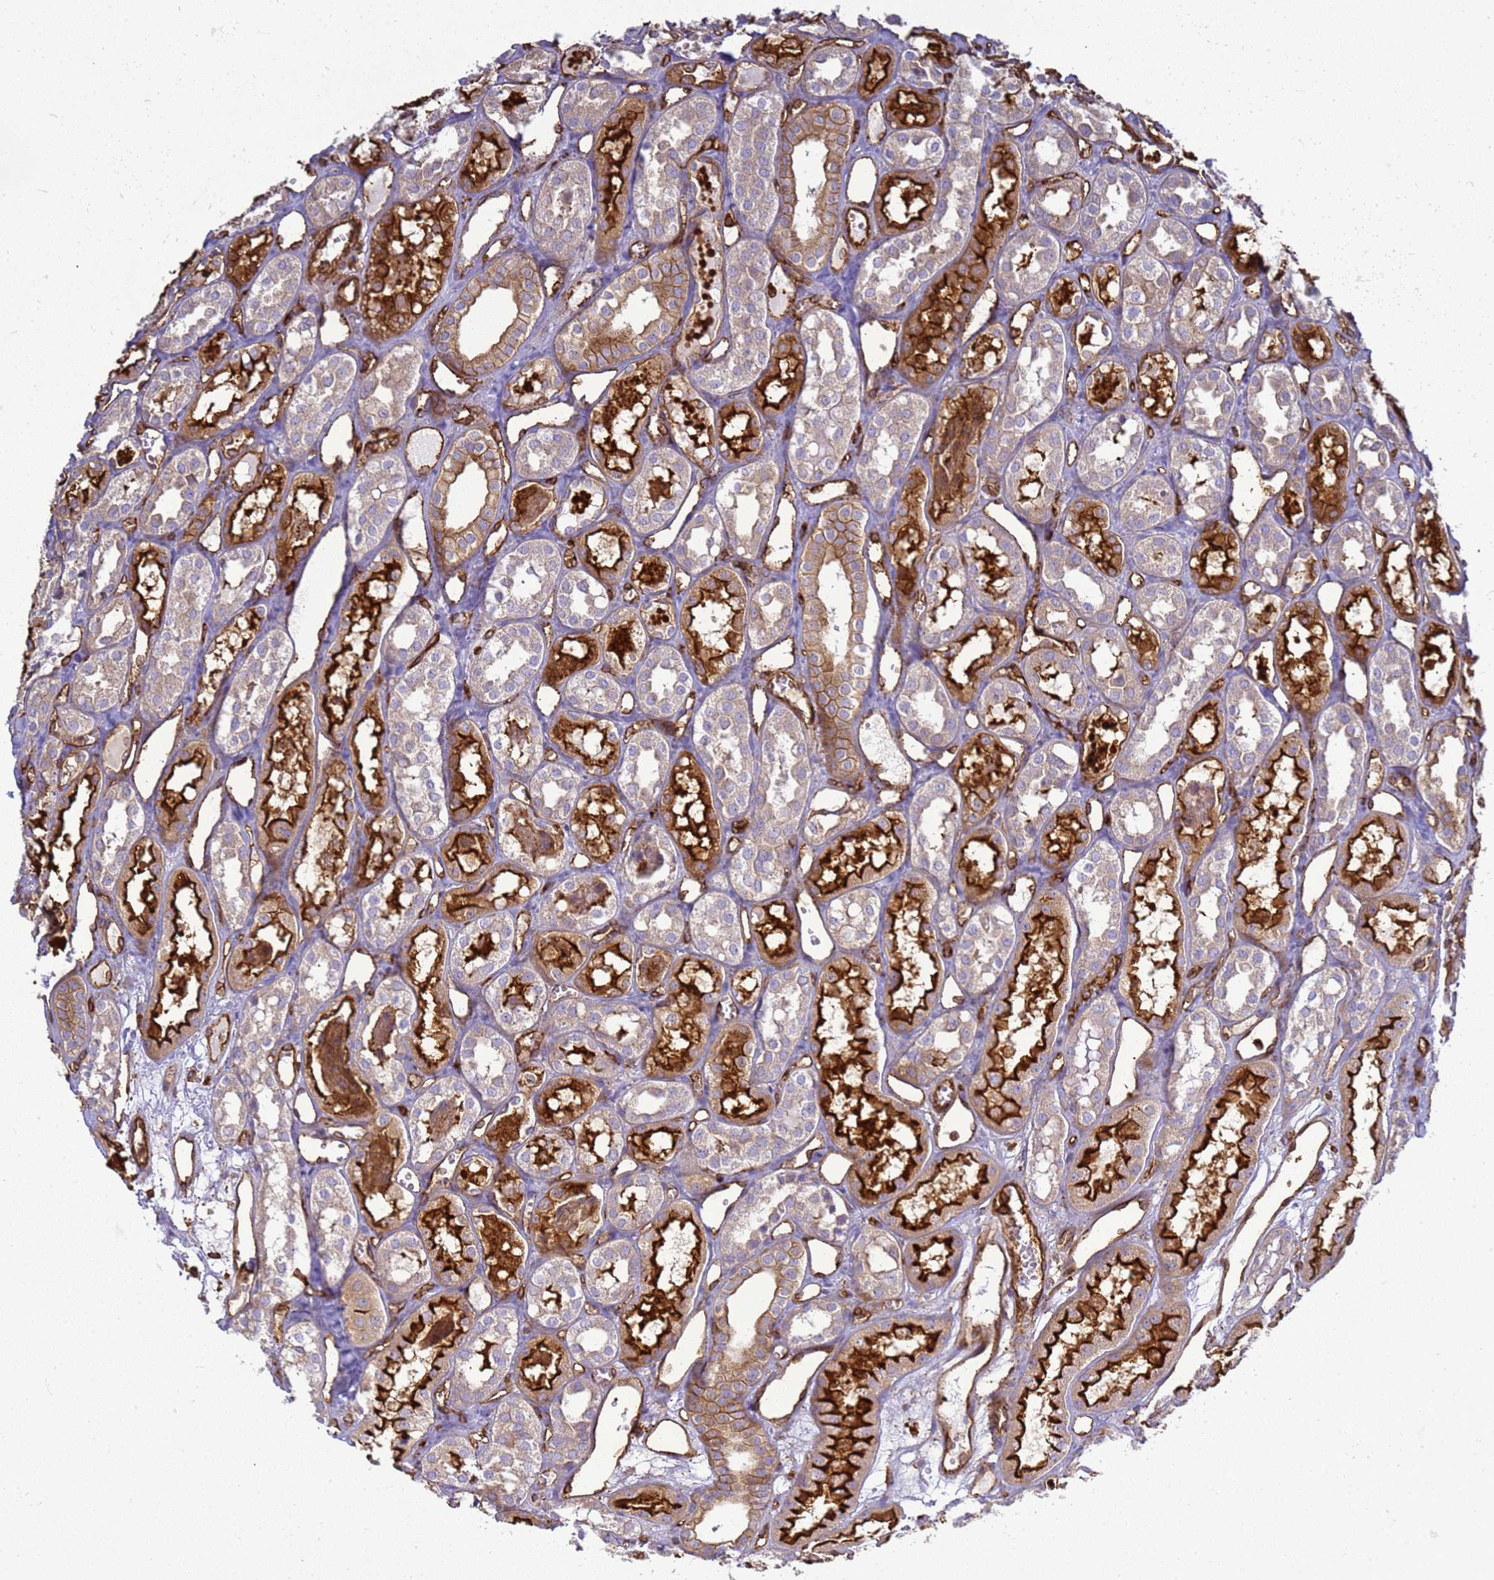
{"staining": {"intensity": "strong", "quantity": "<25%", "location": "cytoplasmic/membranous"}, "tissue": "kidney", "cell_type": "Cells in glomeruli", "image_type": "normal", "snomed": [{"axis": "morphology", "description": "Normal tissue, NOS"}, {"axis": "topography", "description": "Kidney"}], "caption": "The photomicrograph exhibits a brown stain indicating the presence of a protein in the cytoplasmic/membranous of cells in glomeruli in kidney.", "gene": "ZBTB8OS", "patient": {"sex": "male", "age": 16}}